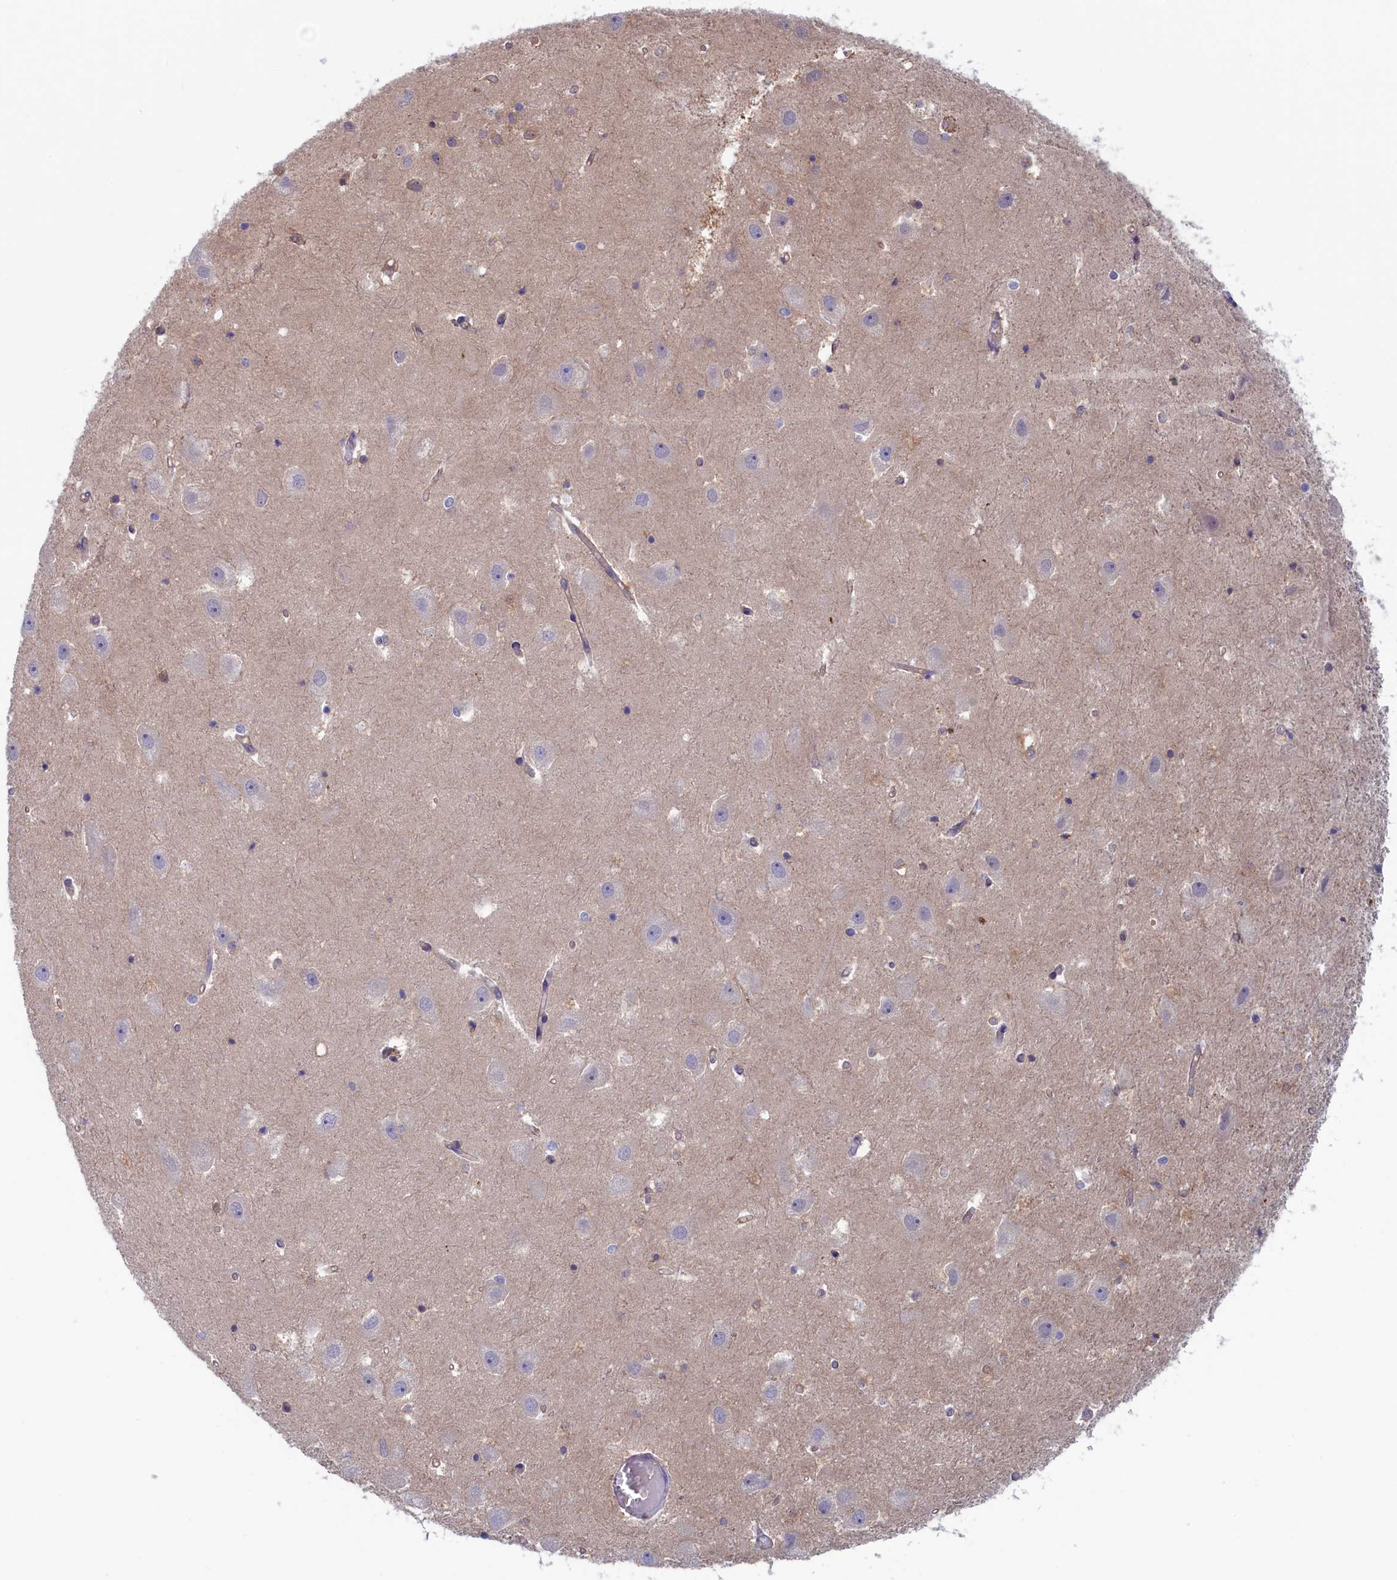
{"staining": {"intensity": "weak", "quantity": "<25%", "location": "cytoplasmic/membranous,nuclear"}, "tissue": "hippocampus", "cell_type": "Glial cells", "image_type": "normal", "snomed": [{"axis": "morphology", "description": "Normal tissue, NOS"}, {"axis": "topography", "description": "Hippocampus"}], "caption": "This photomicrograph is of unremarkable hippocampus stained with immunohistochemistry to label a protein in brown with the nuclei are counter-stained blue. There is no positivity in glial cells. The staining was performed using DAB to visualize the protein expression in brown, while the nuclei were stained in blue with hematoxylin (Magnification: 20x).", "gene": "SYNDIG1L", "patient": {"sex": "female", "age": 52}}